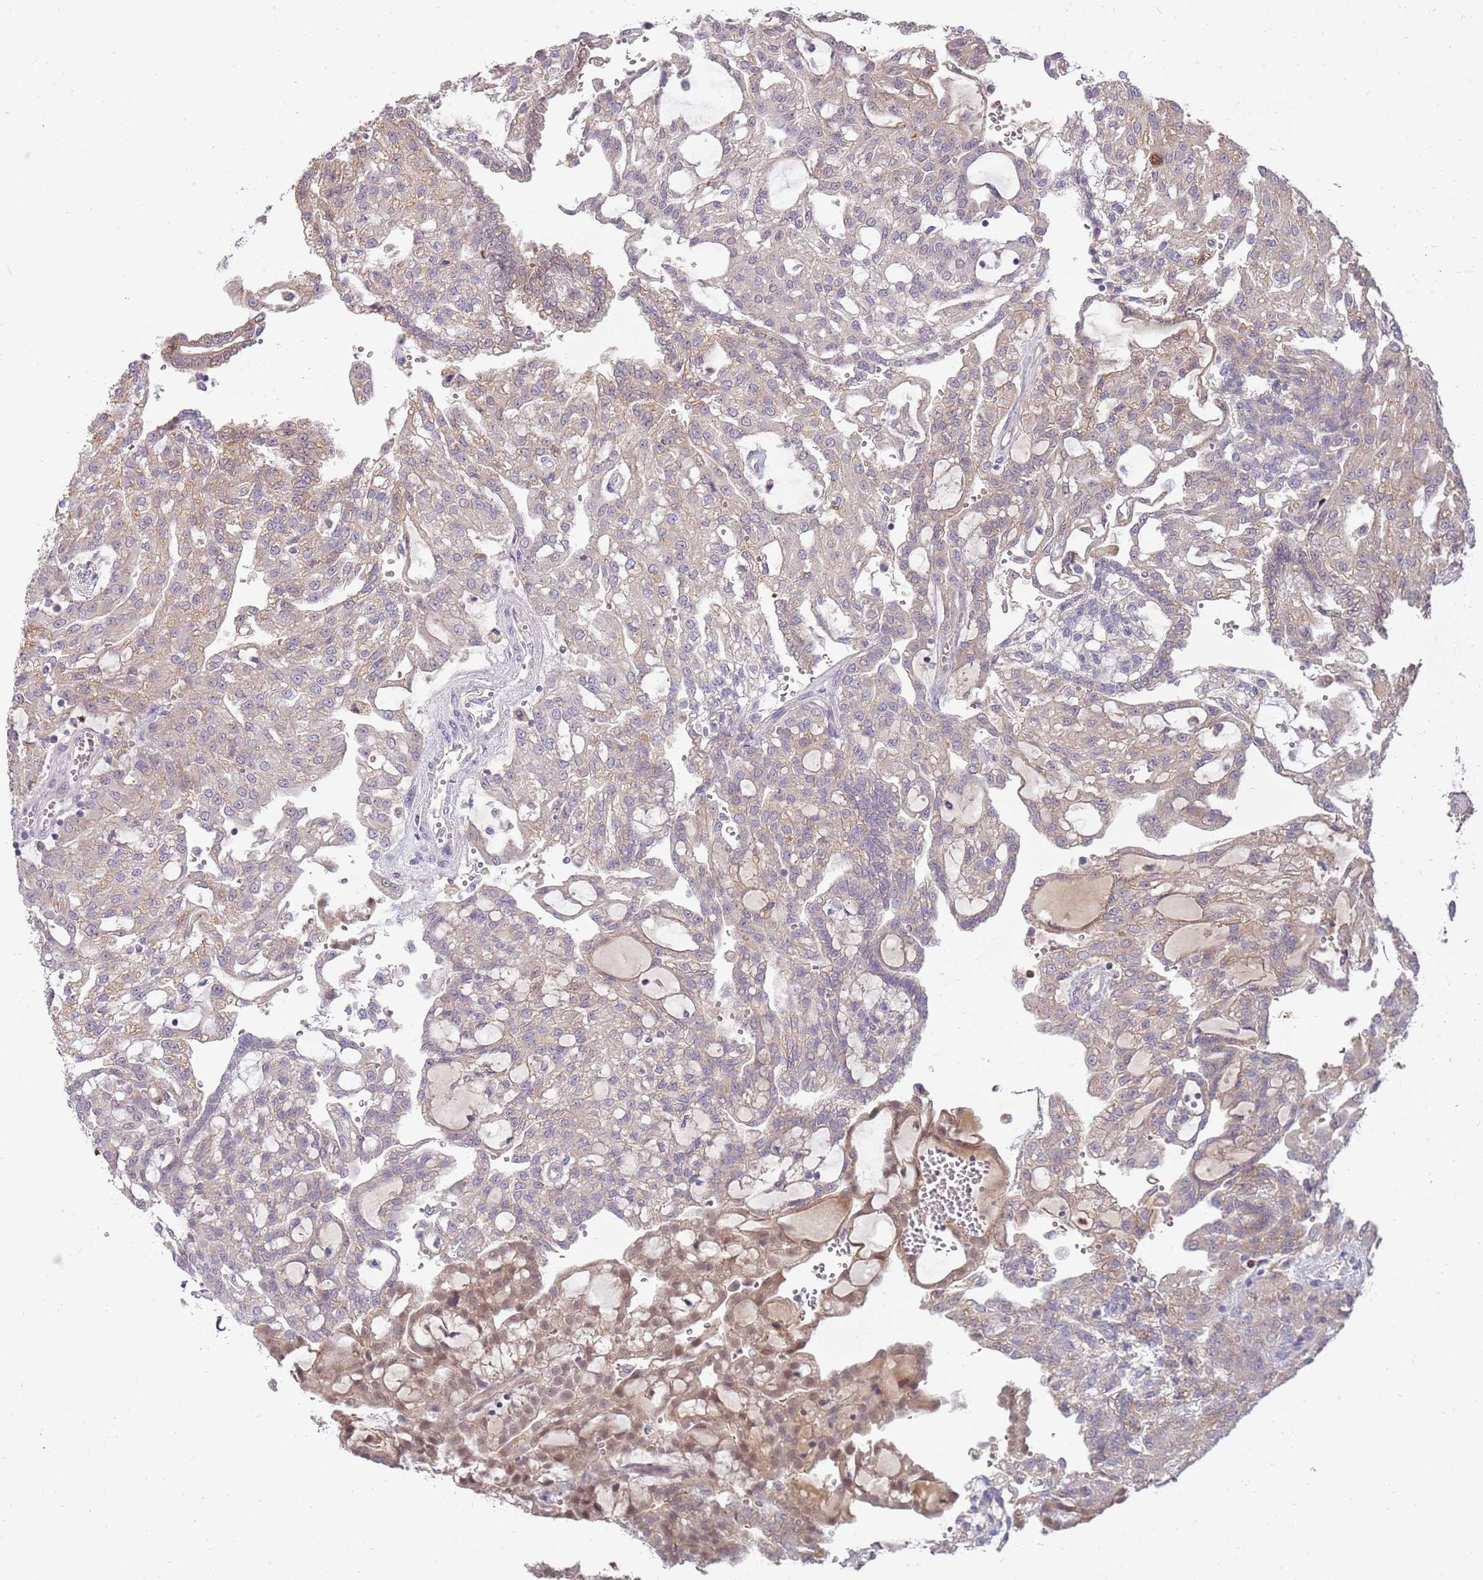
{"staining": {"intensity": "moderate", "quantity": "<25%", "location": "cytoplasmic/membranous,nuclear"}, "tissue": "renal cancer", "cell_type": "Tumor cells", "image_type": "cancer", "snomed": [{"axis": "morphology", "description": "Adenocarcinoma, NOS"}, {"axis": "topography", "description": "Kidney"}], "caption": "Protein expression analysis of human renal cancer reveals moderate cytoplasmic/membranous and nuclear expression in about <25% of tumor cells.", "gene": "NBPF6", "patient": {"sex": "male", "age": 63}}